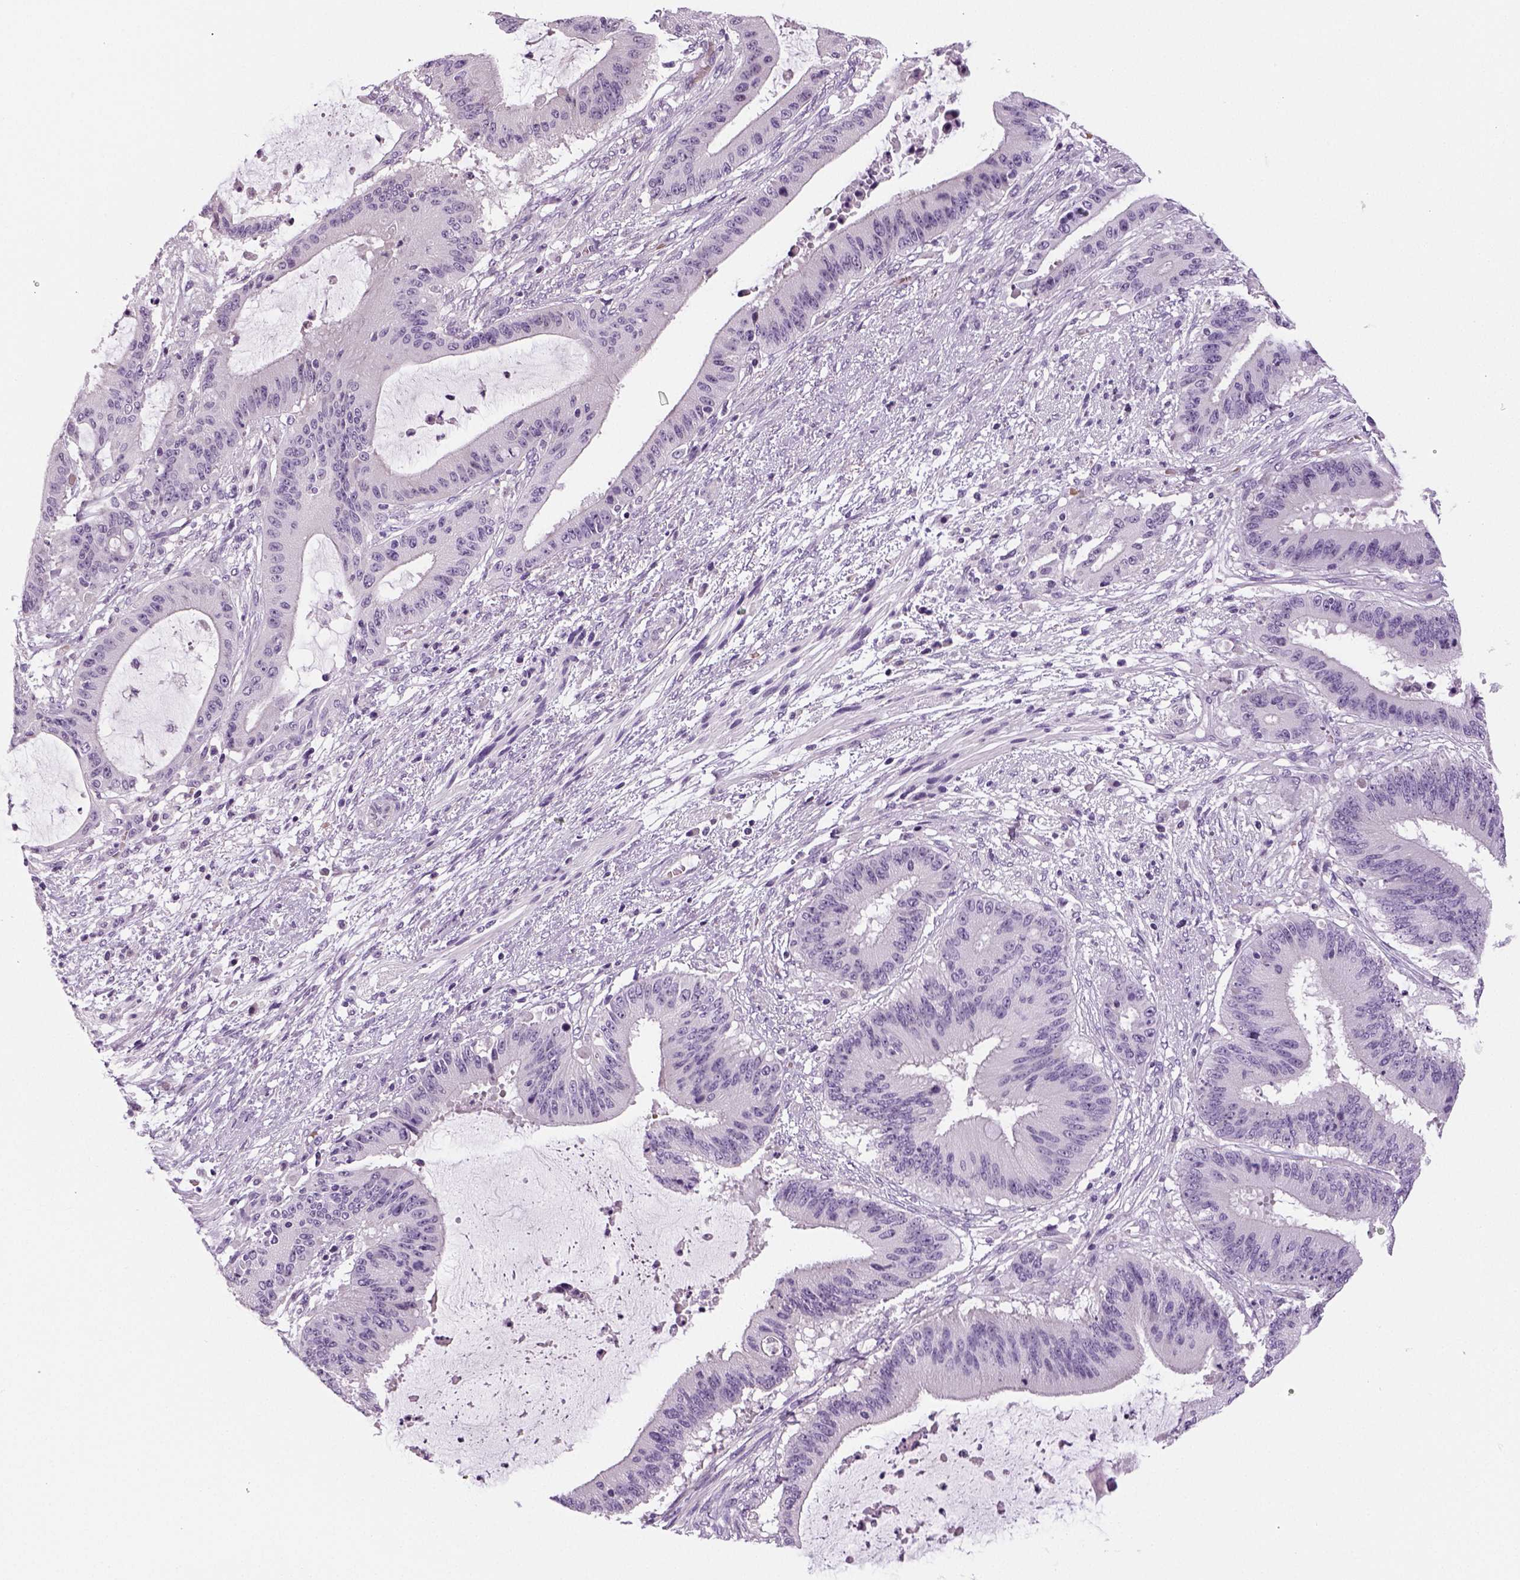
{"staining": {"intensity": "negative", "quantity": "none", "location": "none"}, "tissue": "liver cancer", "cell_type": "Tumor cells", "image_type": "cancer", "snomed": [{"axis": "morphology", "description": "Normal tissue, NOS"}, {"axis": "morphology", "description": "Cholangiocarcinoma"}, {"axis": "topography", "description": "Liver"}, {"axis": "topography", "description": "Peripheral nerve tissue"}], "caption": "Immunohistochemistry histopathology image of human liver cancer (cholangiocarcinoma) stained for a protein (brown), which displays no expression in tumor cells. (Brightfield microscopy of DAB immunohistochemistry at high magnification).", "gene": "TSPAN7", "patient": {"sex": "female", "age": 73}}